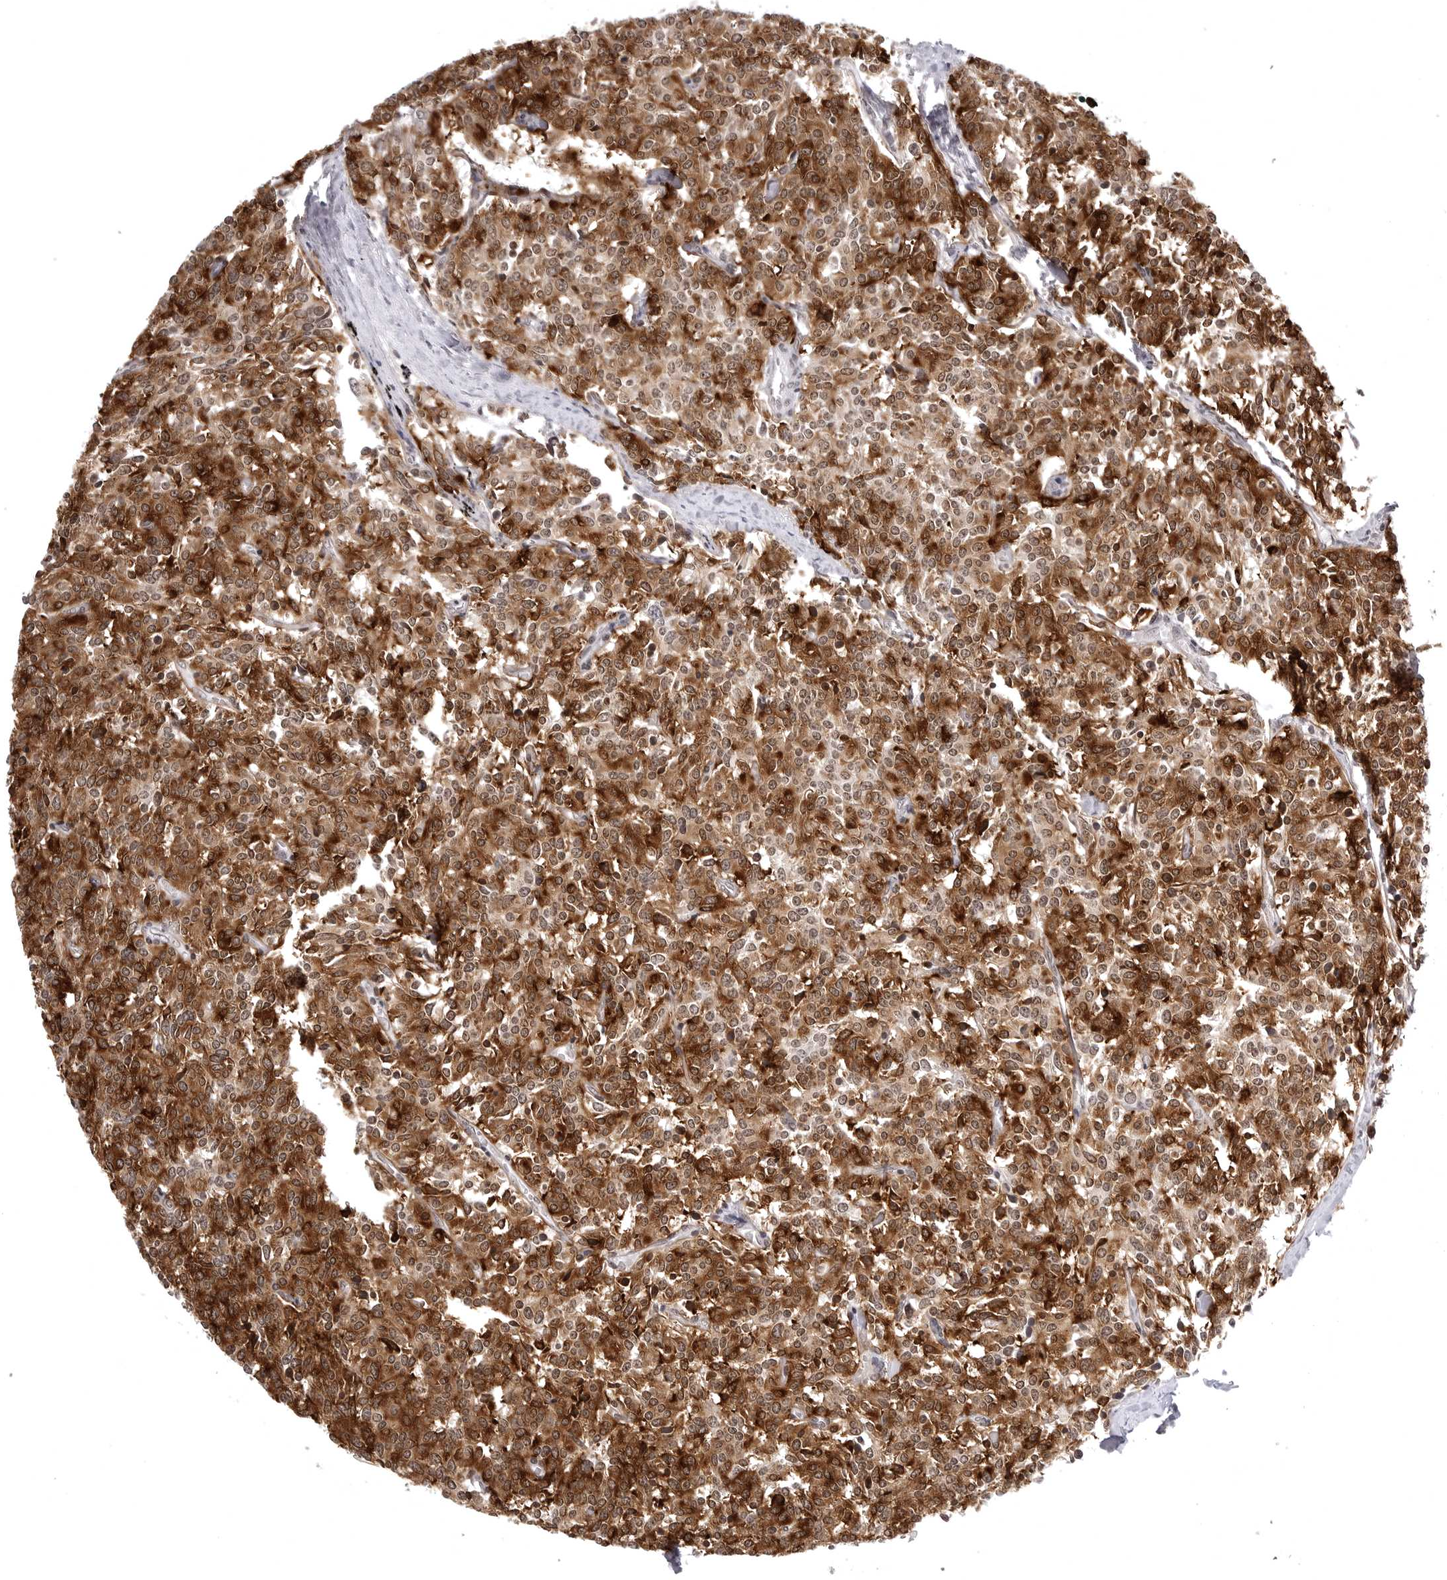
{"staining": {"intensity": "strong", "quantity": ">75%", "location": "cytoplasmic/membranous"}, "tissue": "carcinoid", "cell_type": "Tumor cells", "image_type": "cancer", "snomed": [{"axis": "morphology", "description": "Carcinoid, malignant, NOS"}, {"axis": "topography", "description": "Lung"}], "caption": "High-power microscopy captured an immunohistochemistry (IHC) image of carcinoid, revealing strong cytoplasmic/membranous expression in about >75% of tumor cells. The protein is shown in brown color, while the nuclei are stained blue.", "gene": "PHF3", "patient": {"sex": "female", "age": 46}}